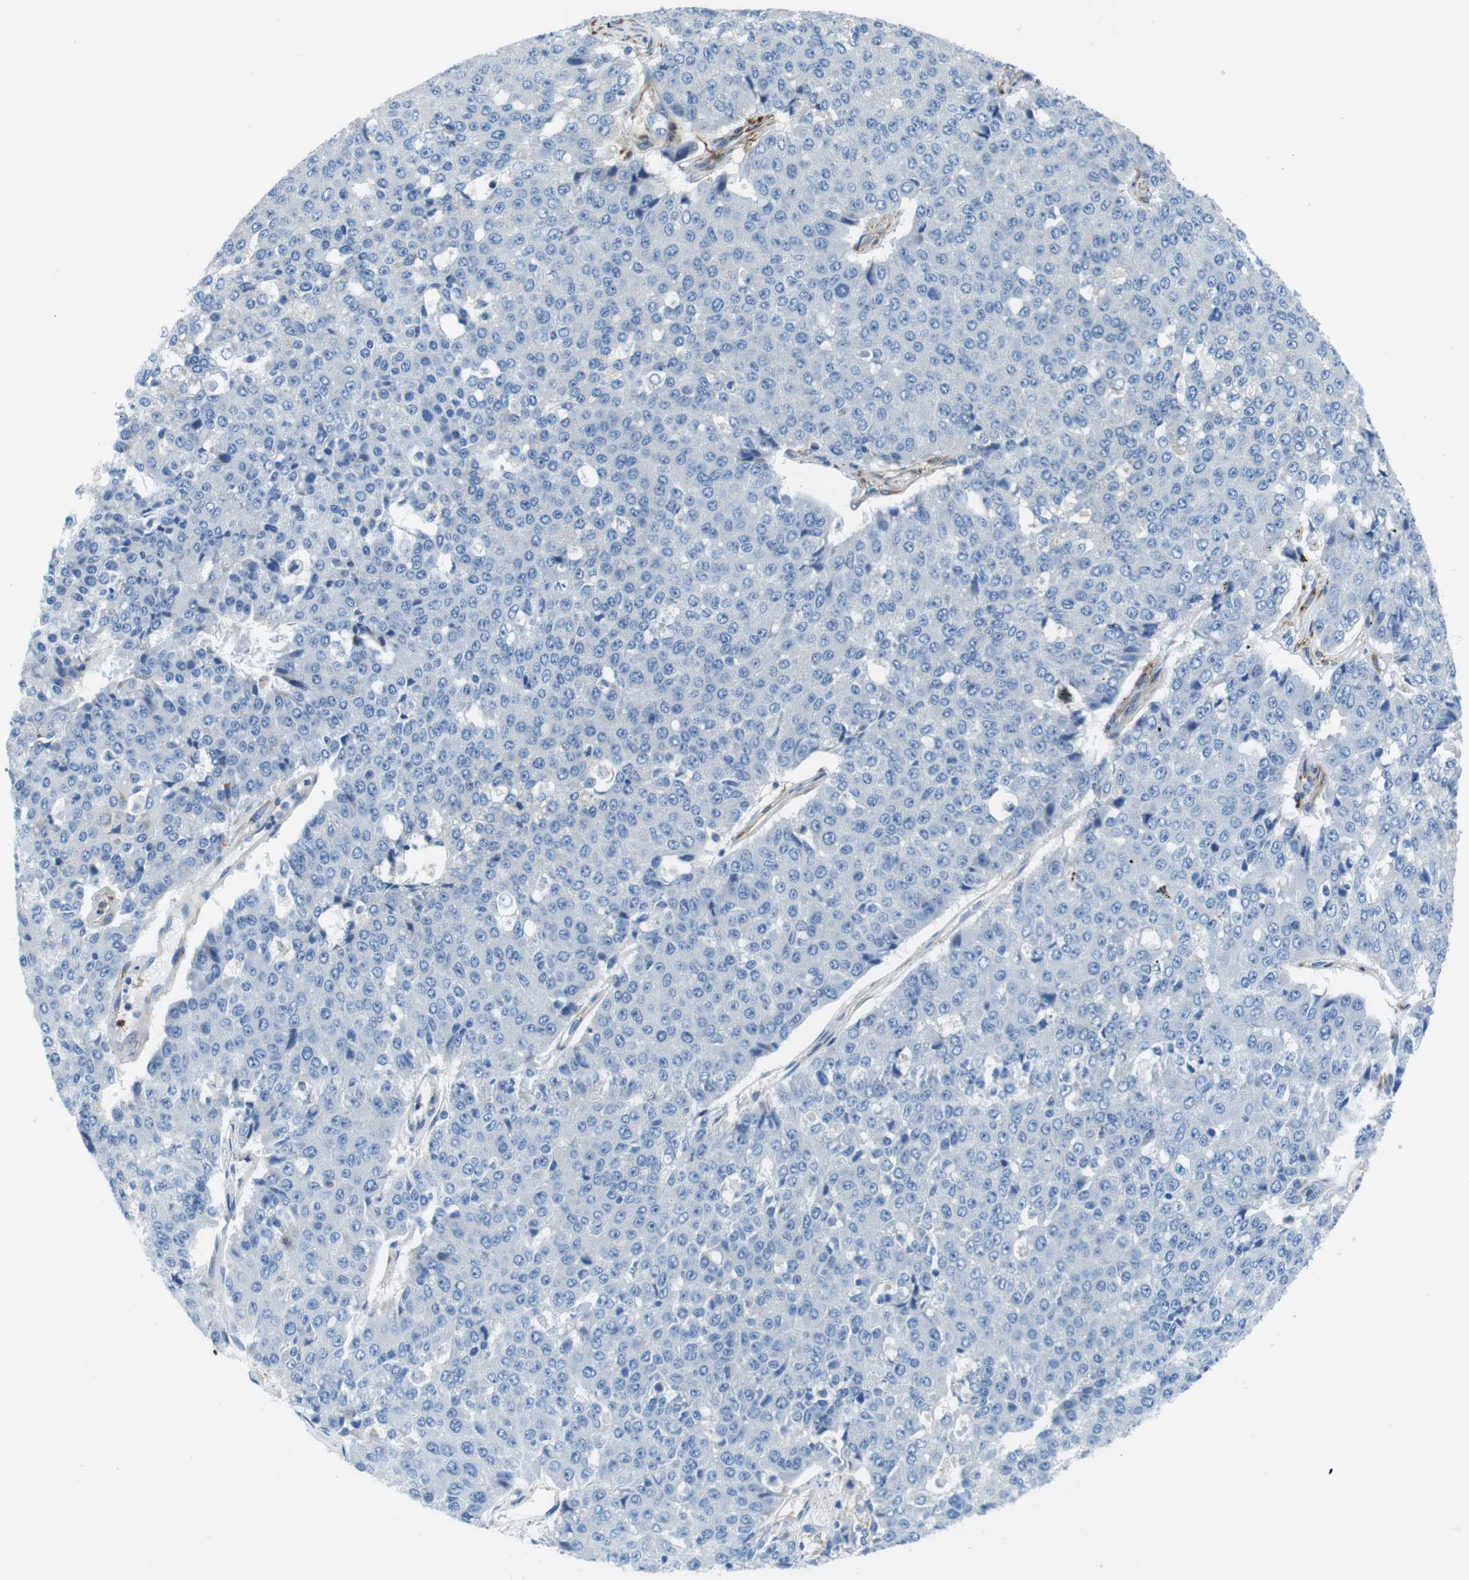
{"staining": {"intensity": "negative", "quantity": "none", "location": "none"}, "tissue": "pancreatic cancer", "cell_type": "Tumor cells", "image_type": "cancer", "snomed": [{"axis": "morphology", "description": "Adenocarcinoma, NOS"}, {"axis": "topography", "description": "Pancreas"}], "caption": "Histopathology image shows no protein positivity in tumor cells of pancreatic cancer tissue.", "gene": "EMP2", "patient": {"sex": "male", "age": 50}}